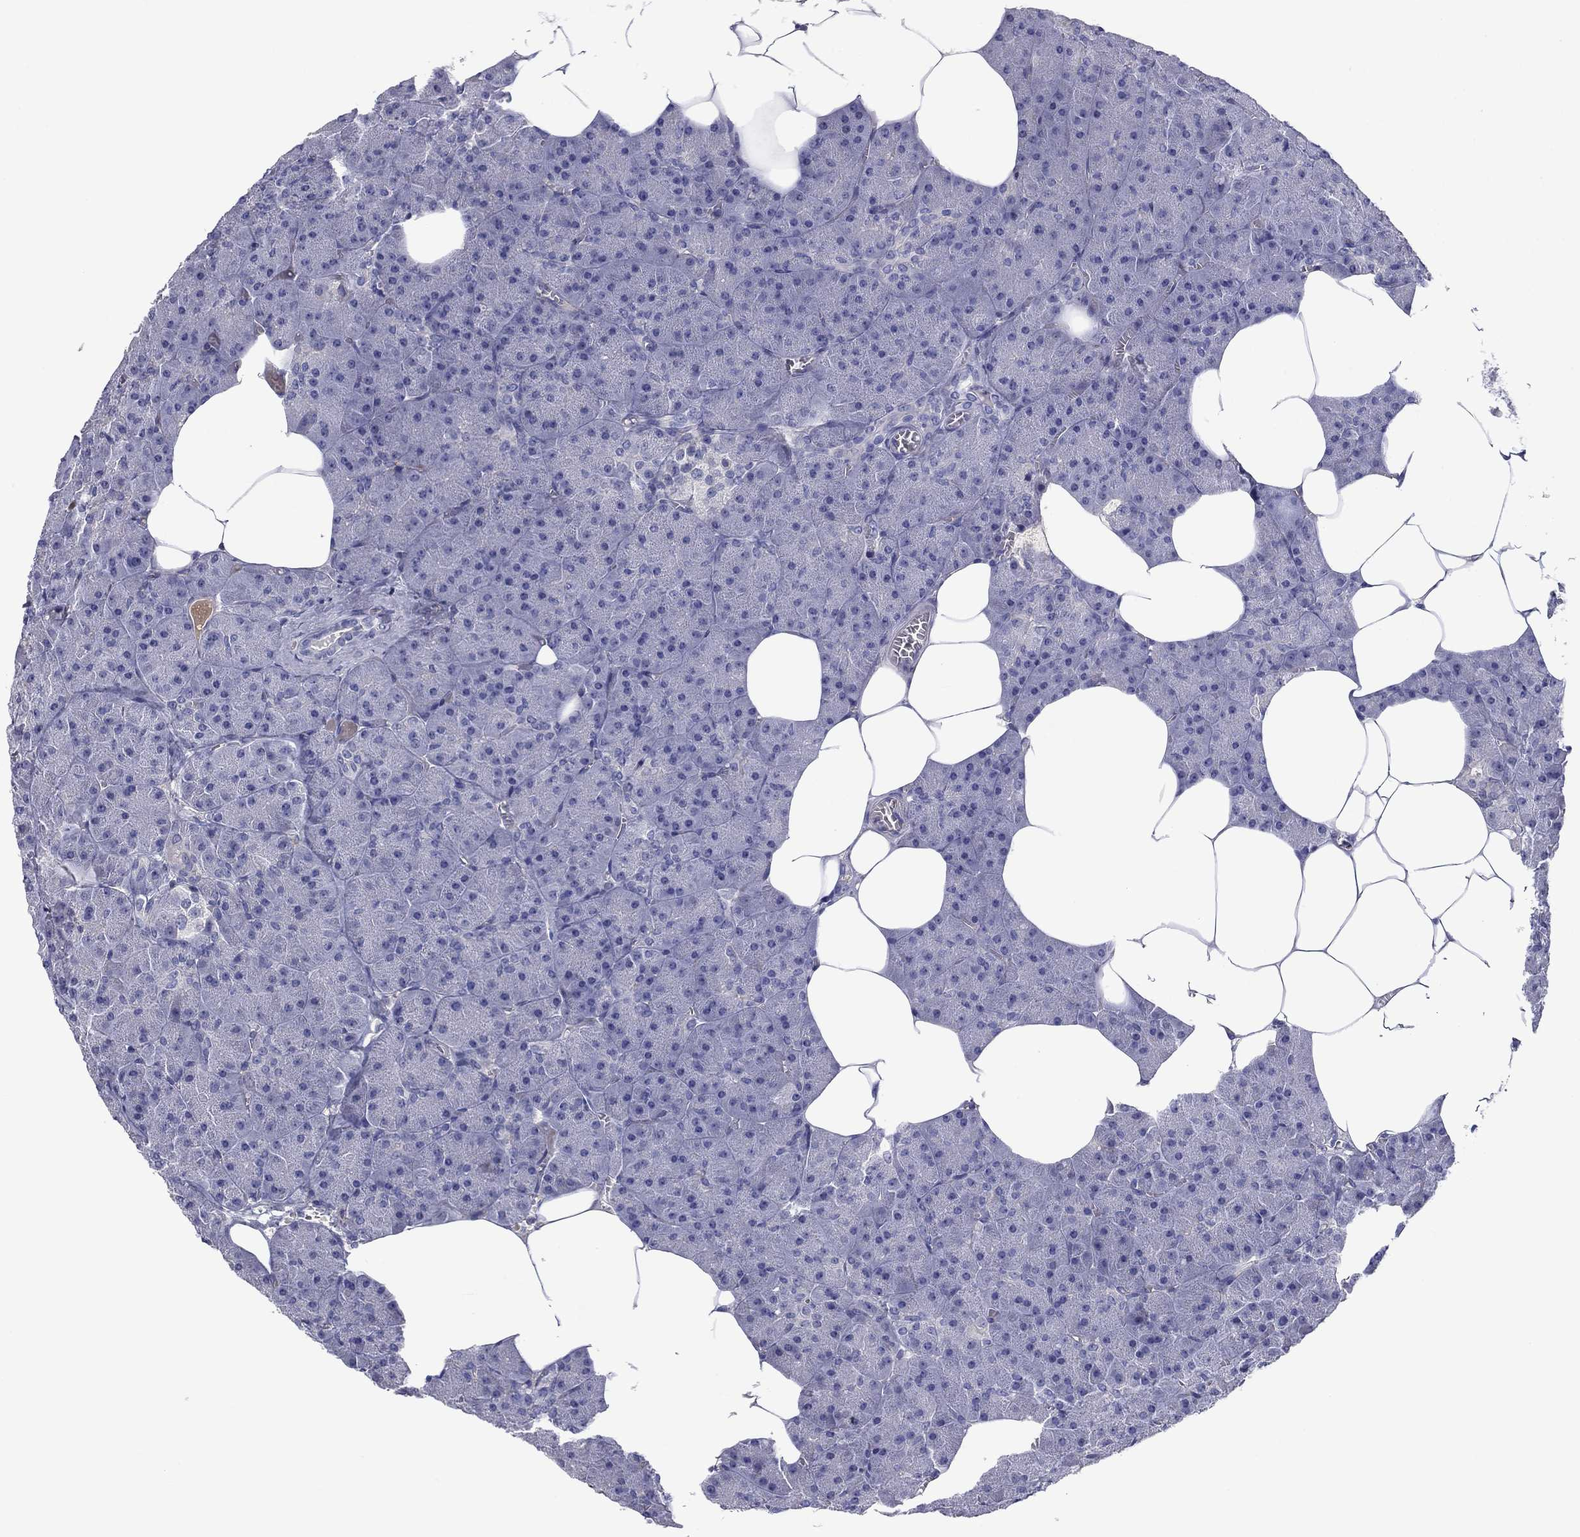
{"staining": {"intensity": "negative", "quantity": "none", "location": "none"}, "tissue": "pancreas", "cell_type": "Exocrine glandular cells", "image_type": "normal", "snomed": [{"axis": "morphology", "description": "Normal tissue, NOS"}, {"axis": "topography", "description": "Pancreas"}], "caption": "The photomicrograph demonstrates no significant staining in exocrine glandular cells of pancreas. The staining is performed using DAB brown chromogen with nuclei counter-stained in using hematoxylin.", "gene": "CNDP1", "patient": {"sex": "male", "age": 61}}